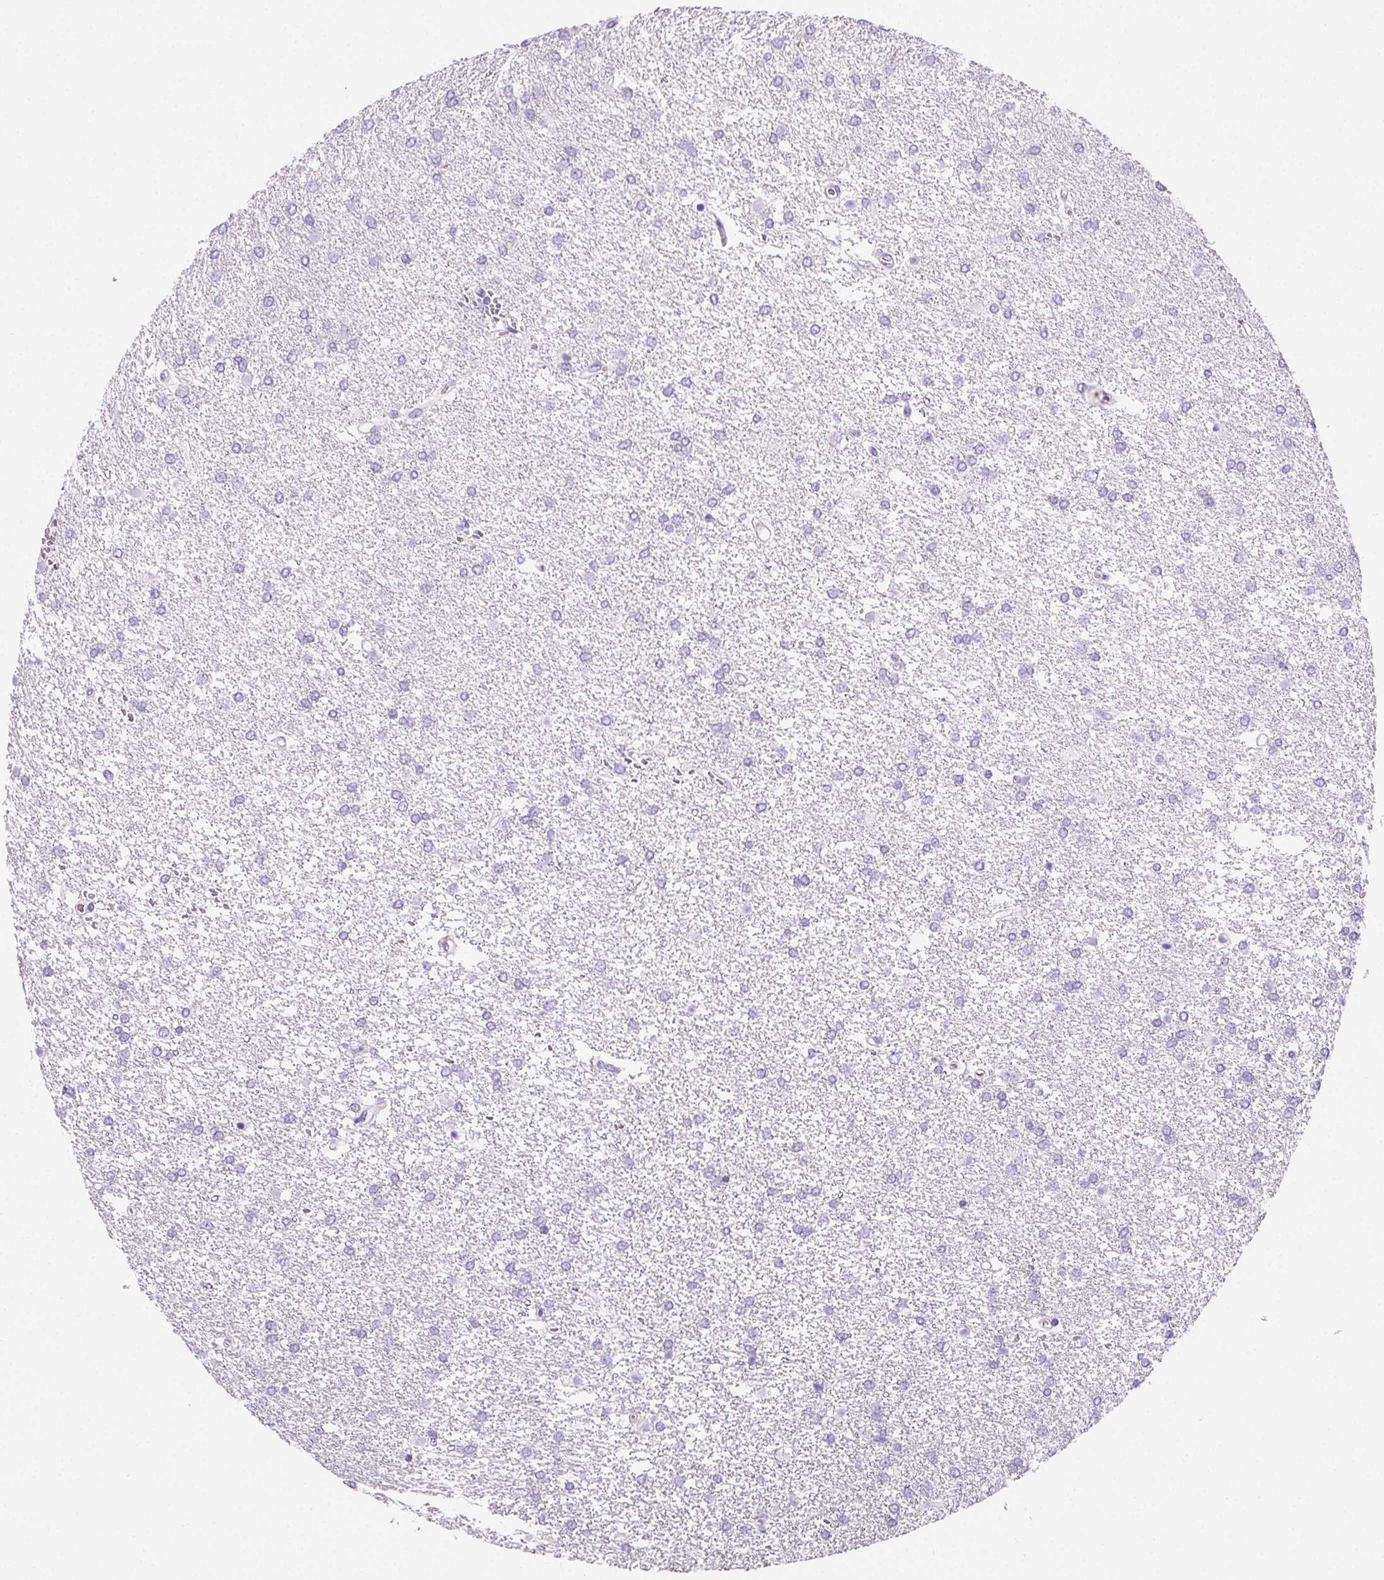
{"staining": {"intensity": "negative", "quantity": "none", "location": "none"}, "tissue": "glioma", "cell_type": "Tumor cells", "image_type": "cancer", "snomed": [{"axis": "morphology", "description": "Glioma, malignant, High grade"}, {"axis": "topography", "description": "Brain"}], "caption": "Glioma stained for a protein using IHC exhibits no staining tumor cells.", "gene": "PRSS3", "patient": {"sex": "female", "age": 61}}